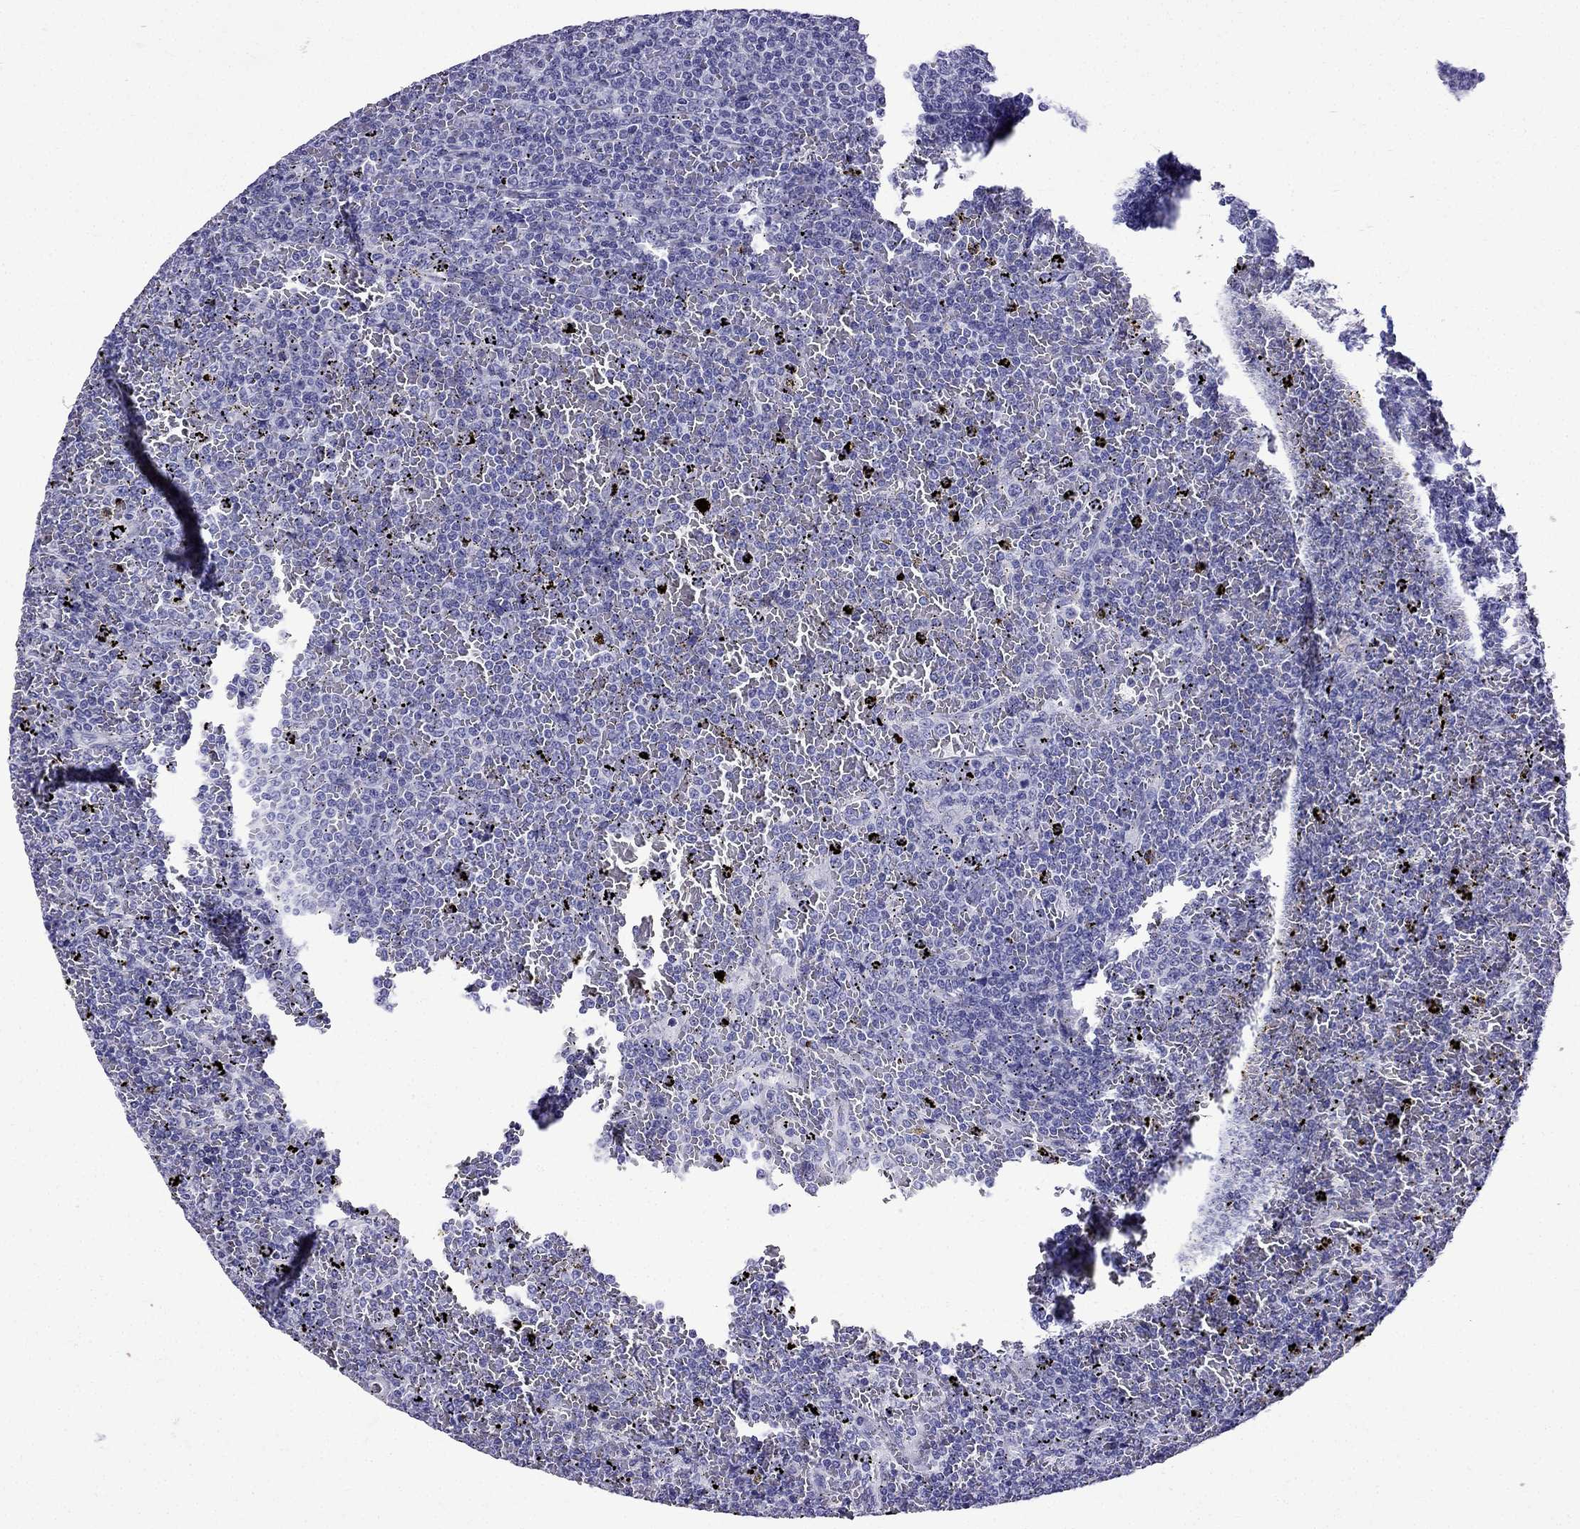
{"staining": {"intensity": "negative", "quantity": "none", "location": "none"}, "tissue": "lymphoma", "cell_type": "Tumor cells", "image_type": "cancer", "snomed": [{"axis": "morphology", "description": "Malignant lymphoma, non-Hodgkin's type, Low grade"}, {"axis": "topography", "description": "Spleen"}], "caption": "Tumor cells show no significant staining in low-grade malignant lymphoma, non-Hodgkin's type. (Brightfield microscopy of DAB immunohistochemistry (IHC) at high magnification).", "gene": "ERC2", "patient": {"sex": "female", "age": 77}}